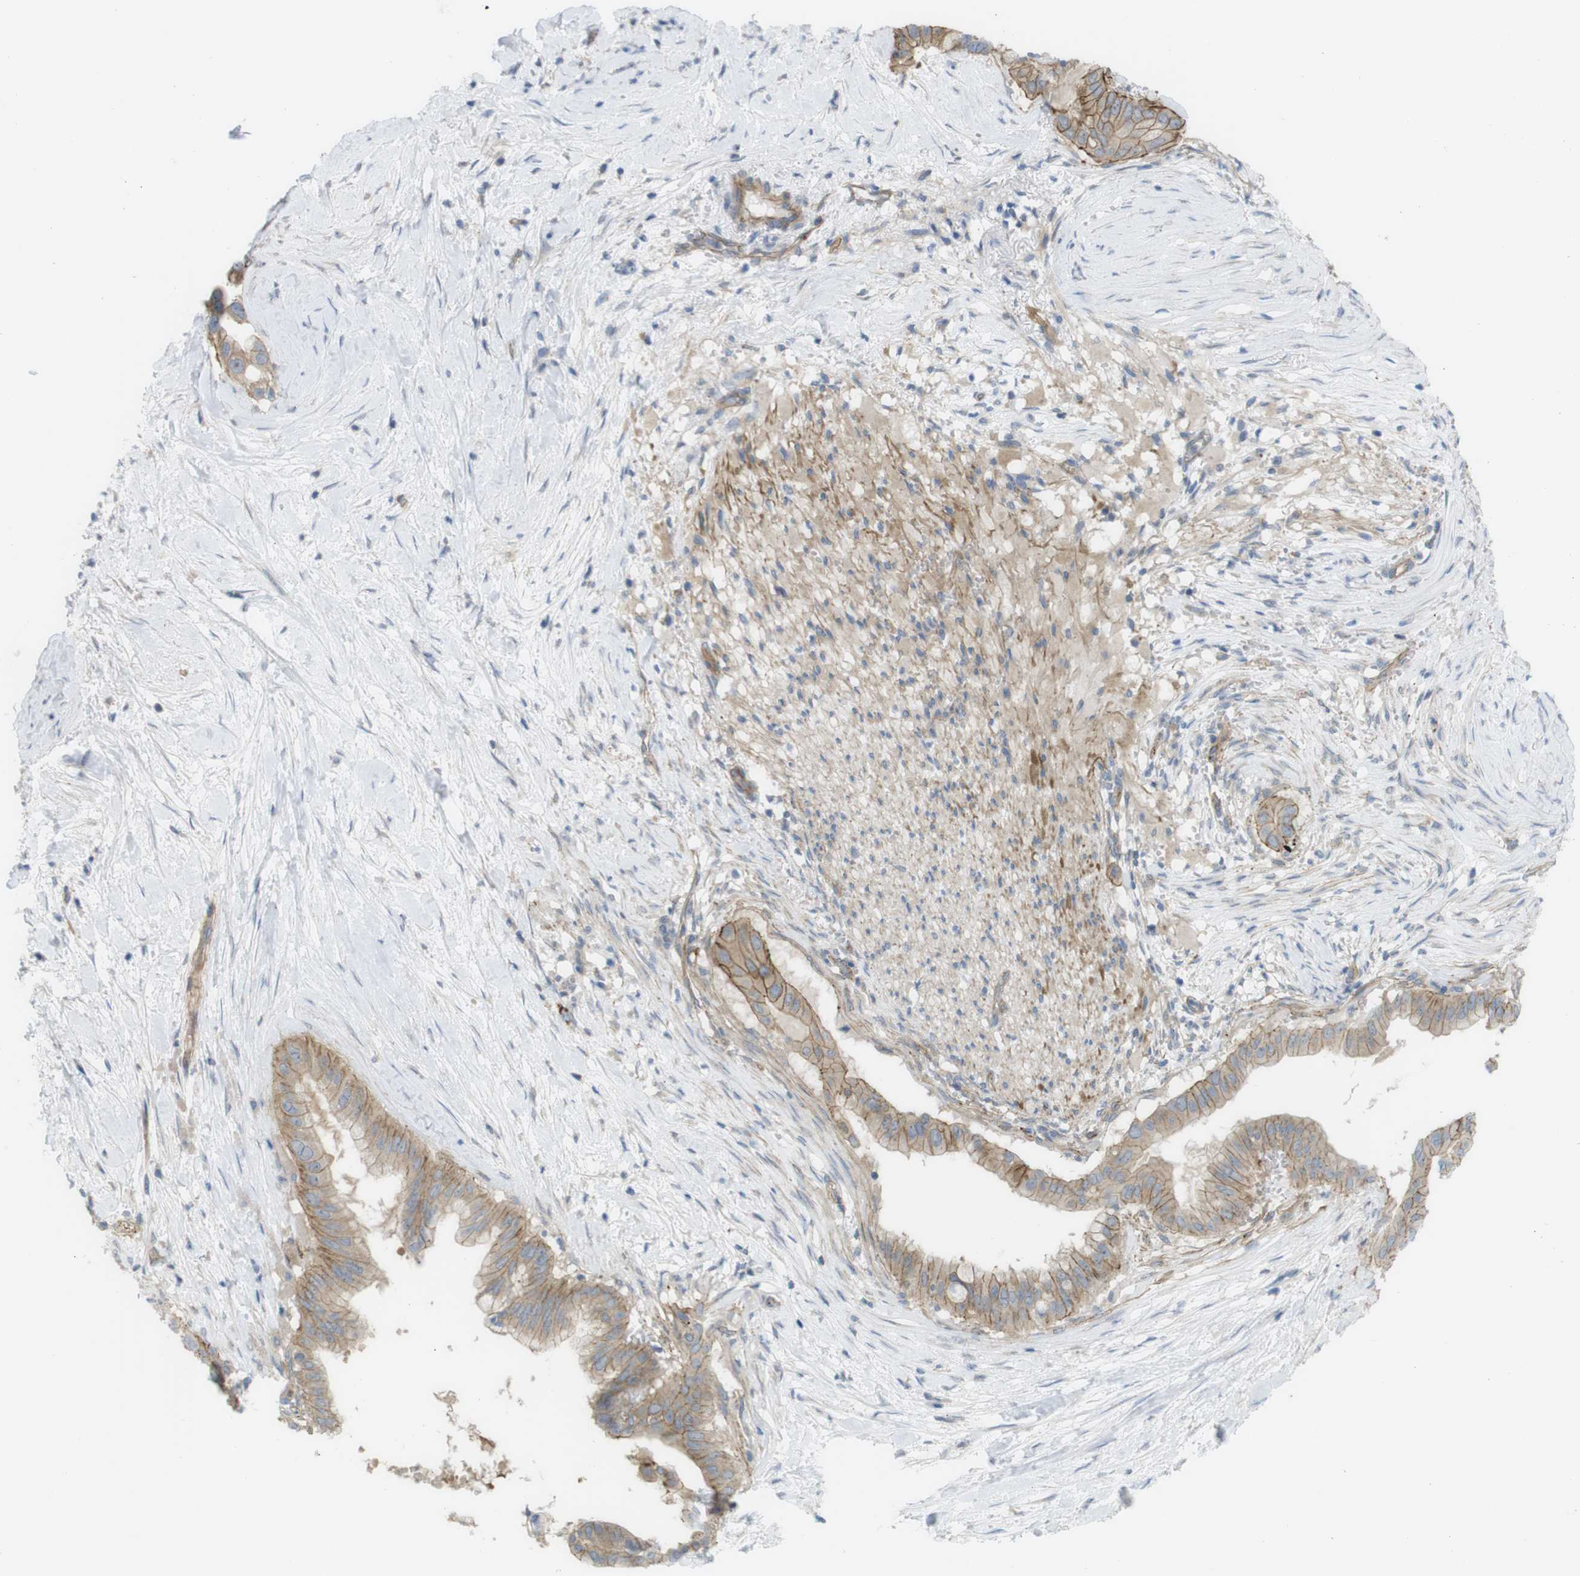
{"staining": {"intensity": "moderate", "quantity": ">75%", "location": "cytoplasmic/membranous"}, "tissue": "pancreatic cancer", "cell_type": "Tumor cells", "image_type": "cancer", "snomed": [{"axis": "morphology", "description": "Adenocarcinoma, NOS"}, {"axis": "topography", "description": "Pancreas"}], "caption": "Immunohistochemical staining of adenocarcinoma (pancreatic) reveals medium levels of moderate cytoplasmic/membranous expression in approximately >75% of tumor cells.", "gene": "PREX2", "patient": {"sex": "male", "age": 55}}